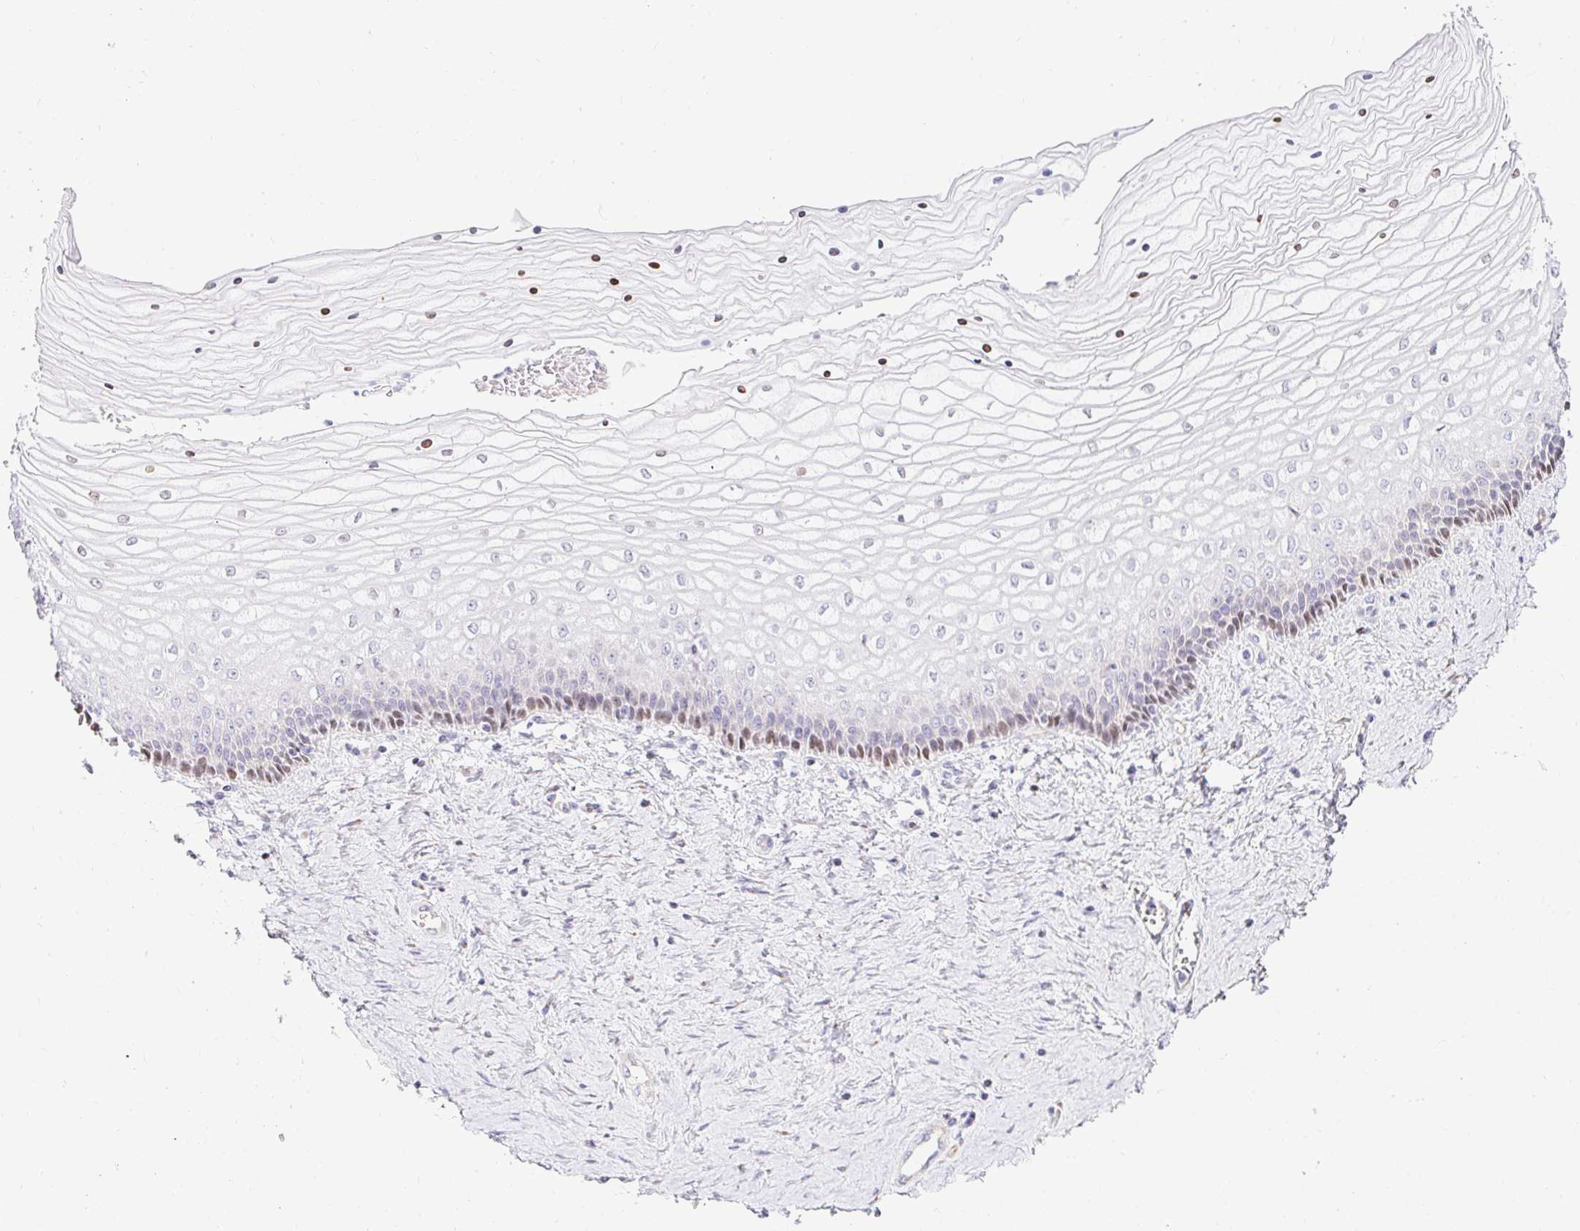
{"staining": {"intensity": "moderate", "quantity": "<25%", "location": "nuclear"}, "tissue": "vagina", "cell_type": "Squamous epithelial cells", "image_type": "normal", "snomed": [{"axis": "morphology", "description": "Normal tissue, NOS"}, {"axis": "topography", "description": "Vagina"}], "caption": "Moderate nuclear expression is seen in approximately <25% of squamous epithelial cells in unremarkable vagina.", "gene": "CAPSL", "patient": {"sex": "female", "age": 45}}